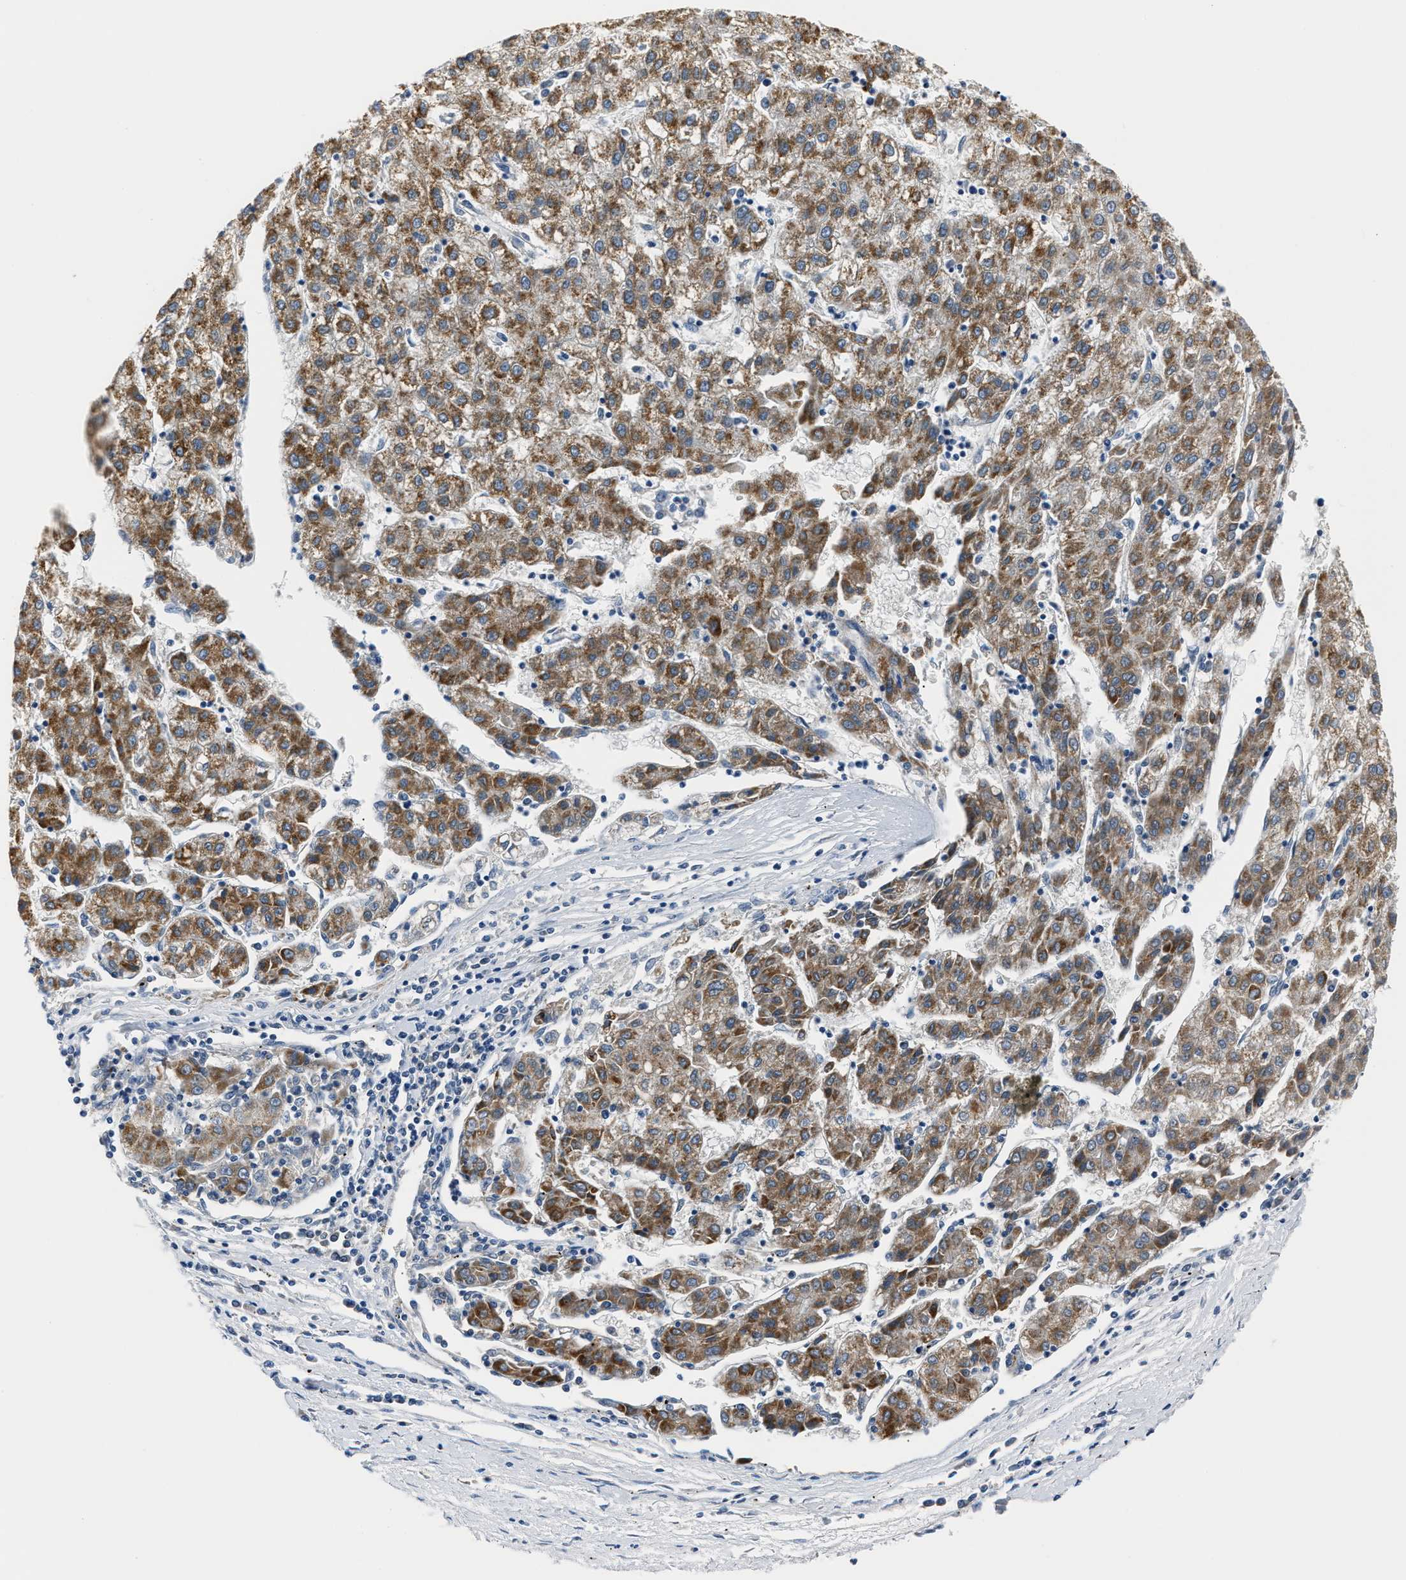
{"staining": {"intensity": "strong", "quantity": ">75%", "location": "cytoplasmic/membranous"}, "tissue": "liver cancer", "cell_type": "Tumor cells", "image_type": "cancer", "snomed": [{"axis": "morphology", "description": "Carcinoma, Hepatocellular, NOS"}, {"axis": "topography", "description": "Liver"}], "caption": "Liver hepatocellular carcinoma stained with a brown dye displays strong cytoplasmic/membranous positive staining in about >75% of tumor cells.", "gene": "AMACR", "patient": {"sex": "male", "age": 72}}